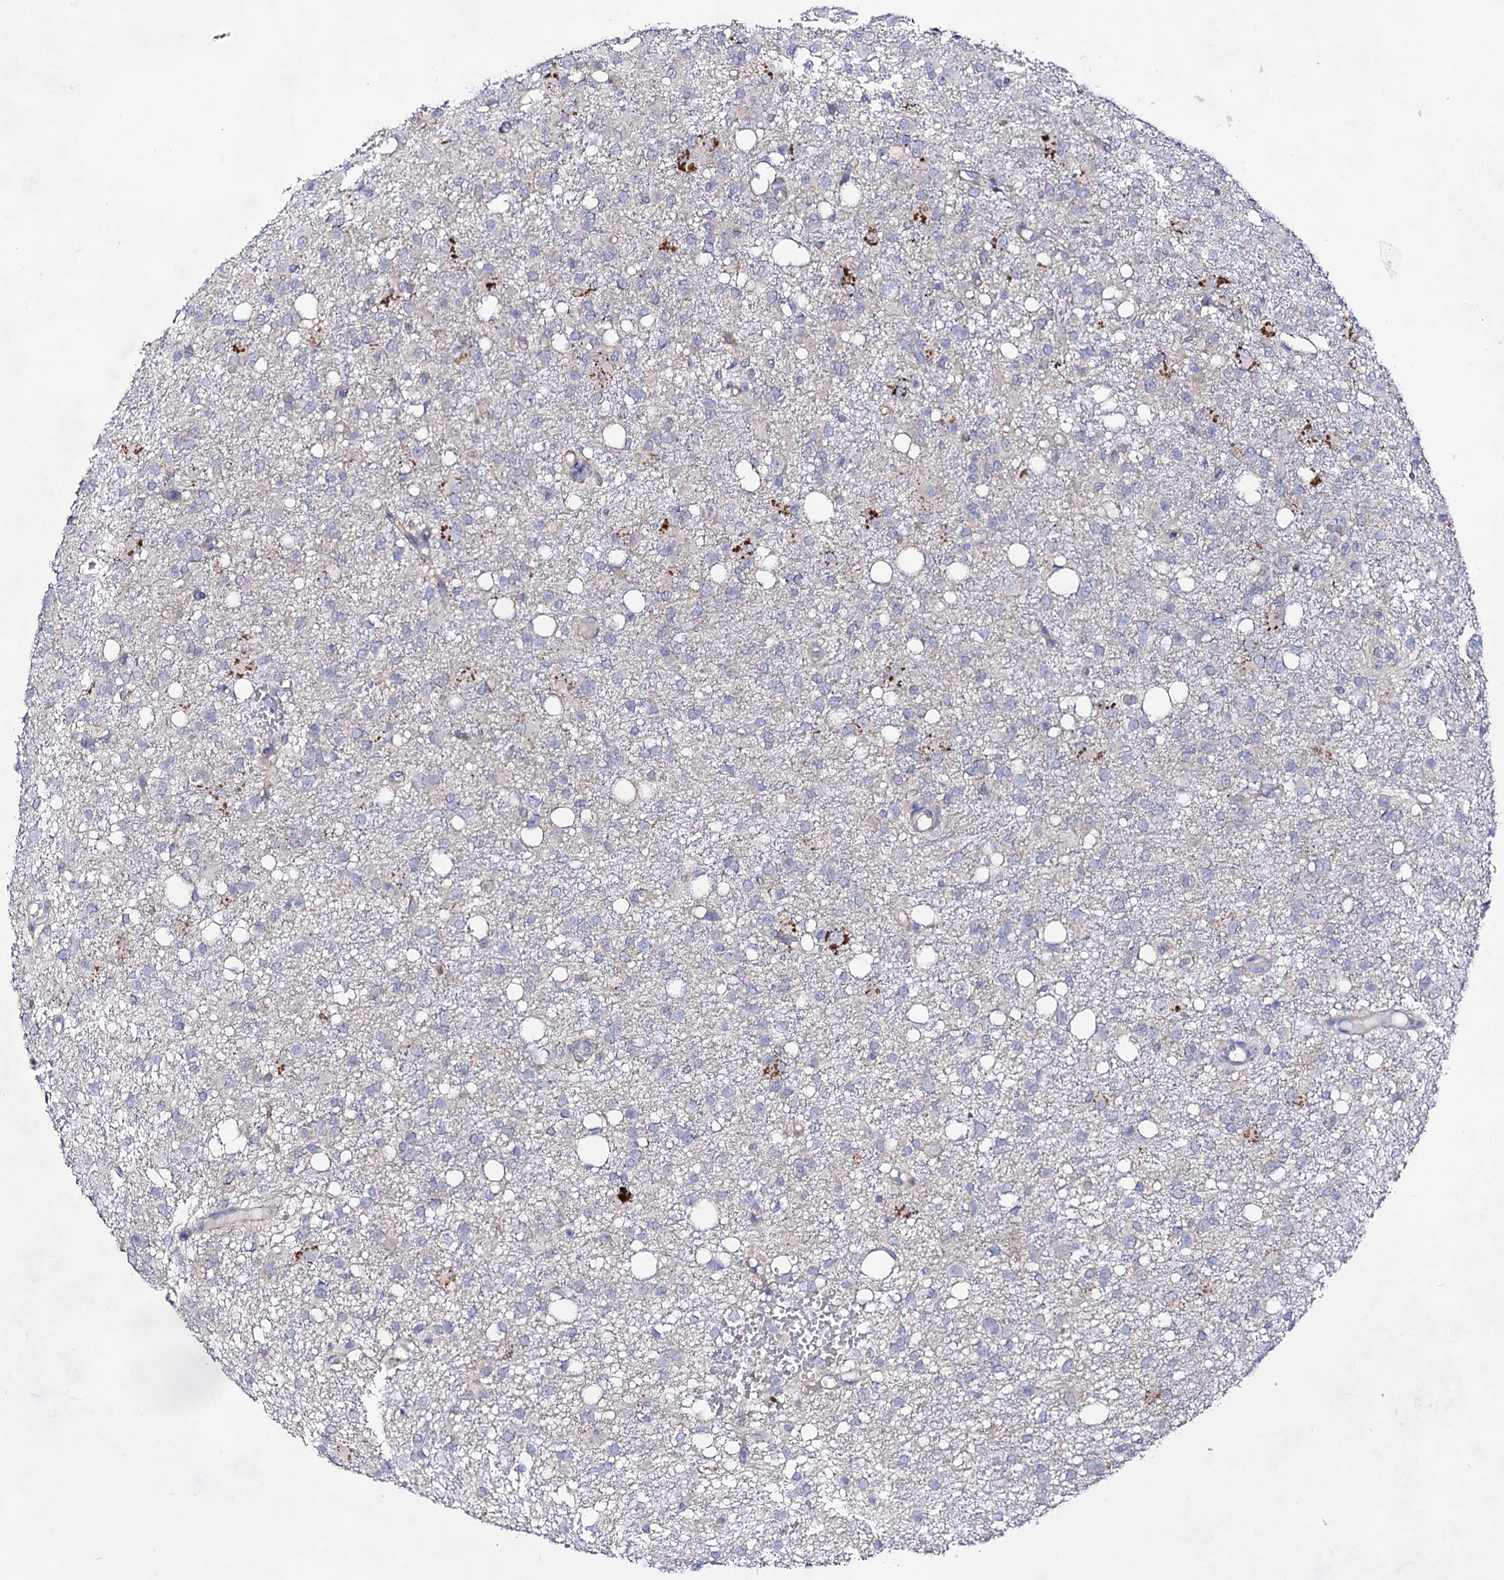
{"staining": {"intensity": "negative", "quantity": "none", "location": "none"}, "tissue": "glioma", "cell_type": "Tumor cells", "image_type": "cancer", "snomed": [{"axis": "morphology", "description": "Glioma, malignant, High grade"}, {"axis": "topography", "description": "Brain"}], "caption": "This is a photomicrograph of IHC staining of glioma, which shows no staining in tumor cells. (Brightfield microscopy of DAB (3,3'-diaminobenzidine) immunohistochemistry at high magnification).", "gene": "PLIN1", "patient": {"sex": "female", "age": 59}}